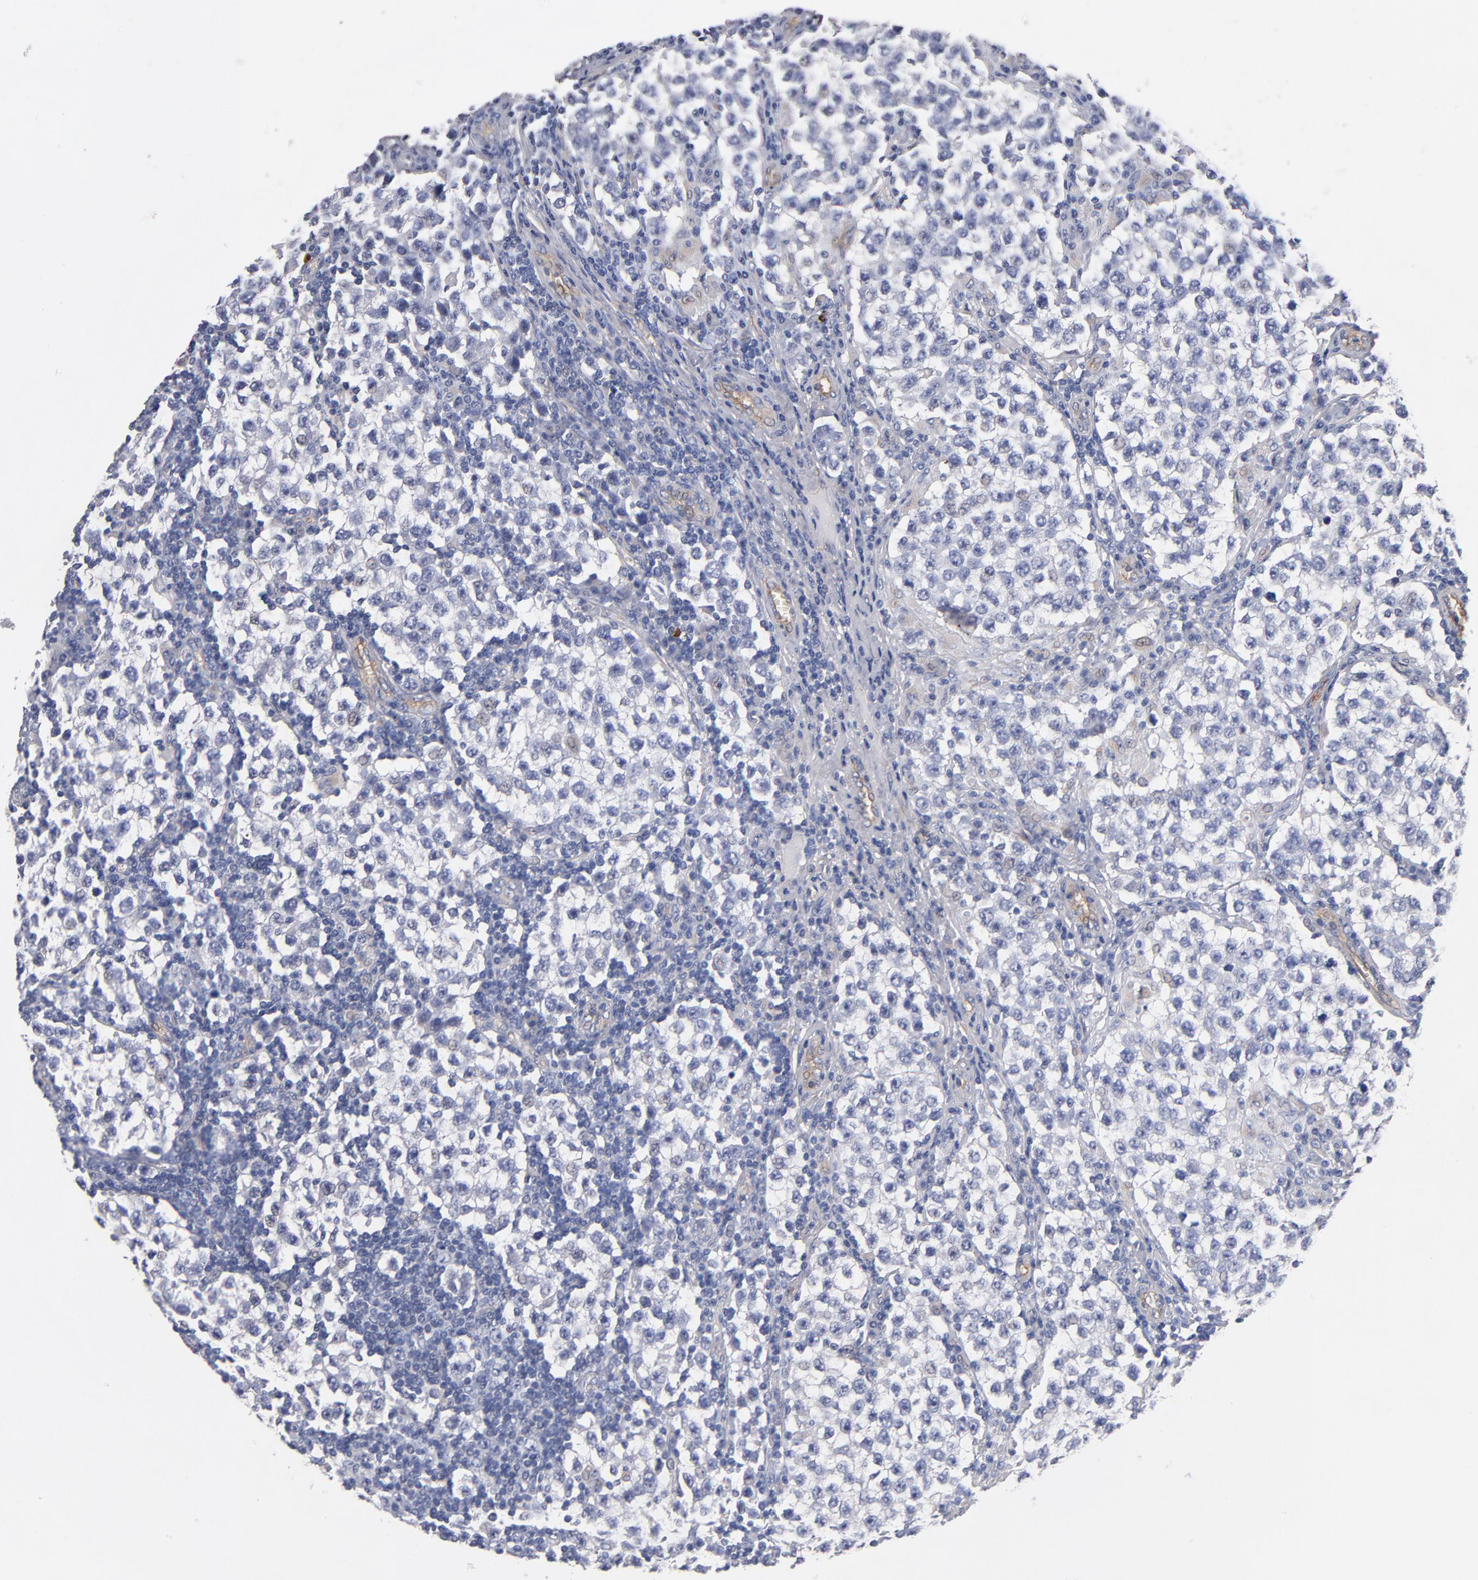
{"staining": {"intensity": "negative", "quantity": "none", "location": "none"}, "tissue": "testis cancer", "cell_type": "Tumor cells", "image_type": "cancer", "snomed": [{"axis": "morphology", "description": "Seminoma, NOS"}, {"axis": "topography", "description": "Testis"}], "caption": "A micrograph of human testis cancer (seminoma) is negative for staining in tumor cells. The staining is performed using DAB (3,3'-diaminobenzidine) brown chromogen with nuclei counter-stained in using hematoxylin.", "gene": "PLSCR4", "patient": {"sex": "male", "age": 36}}